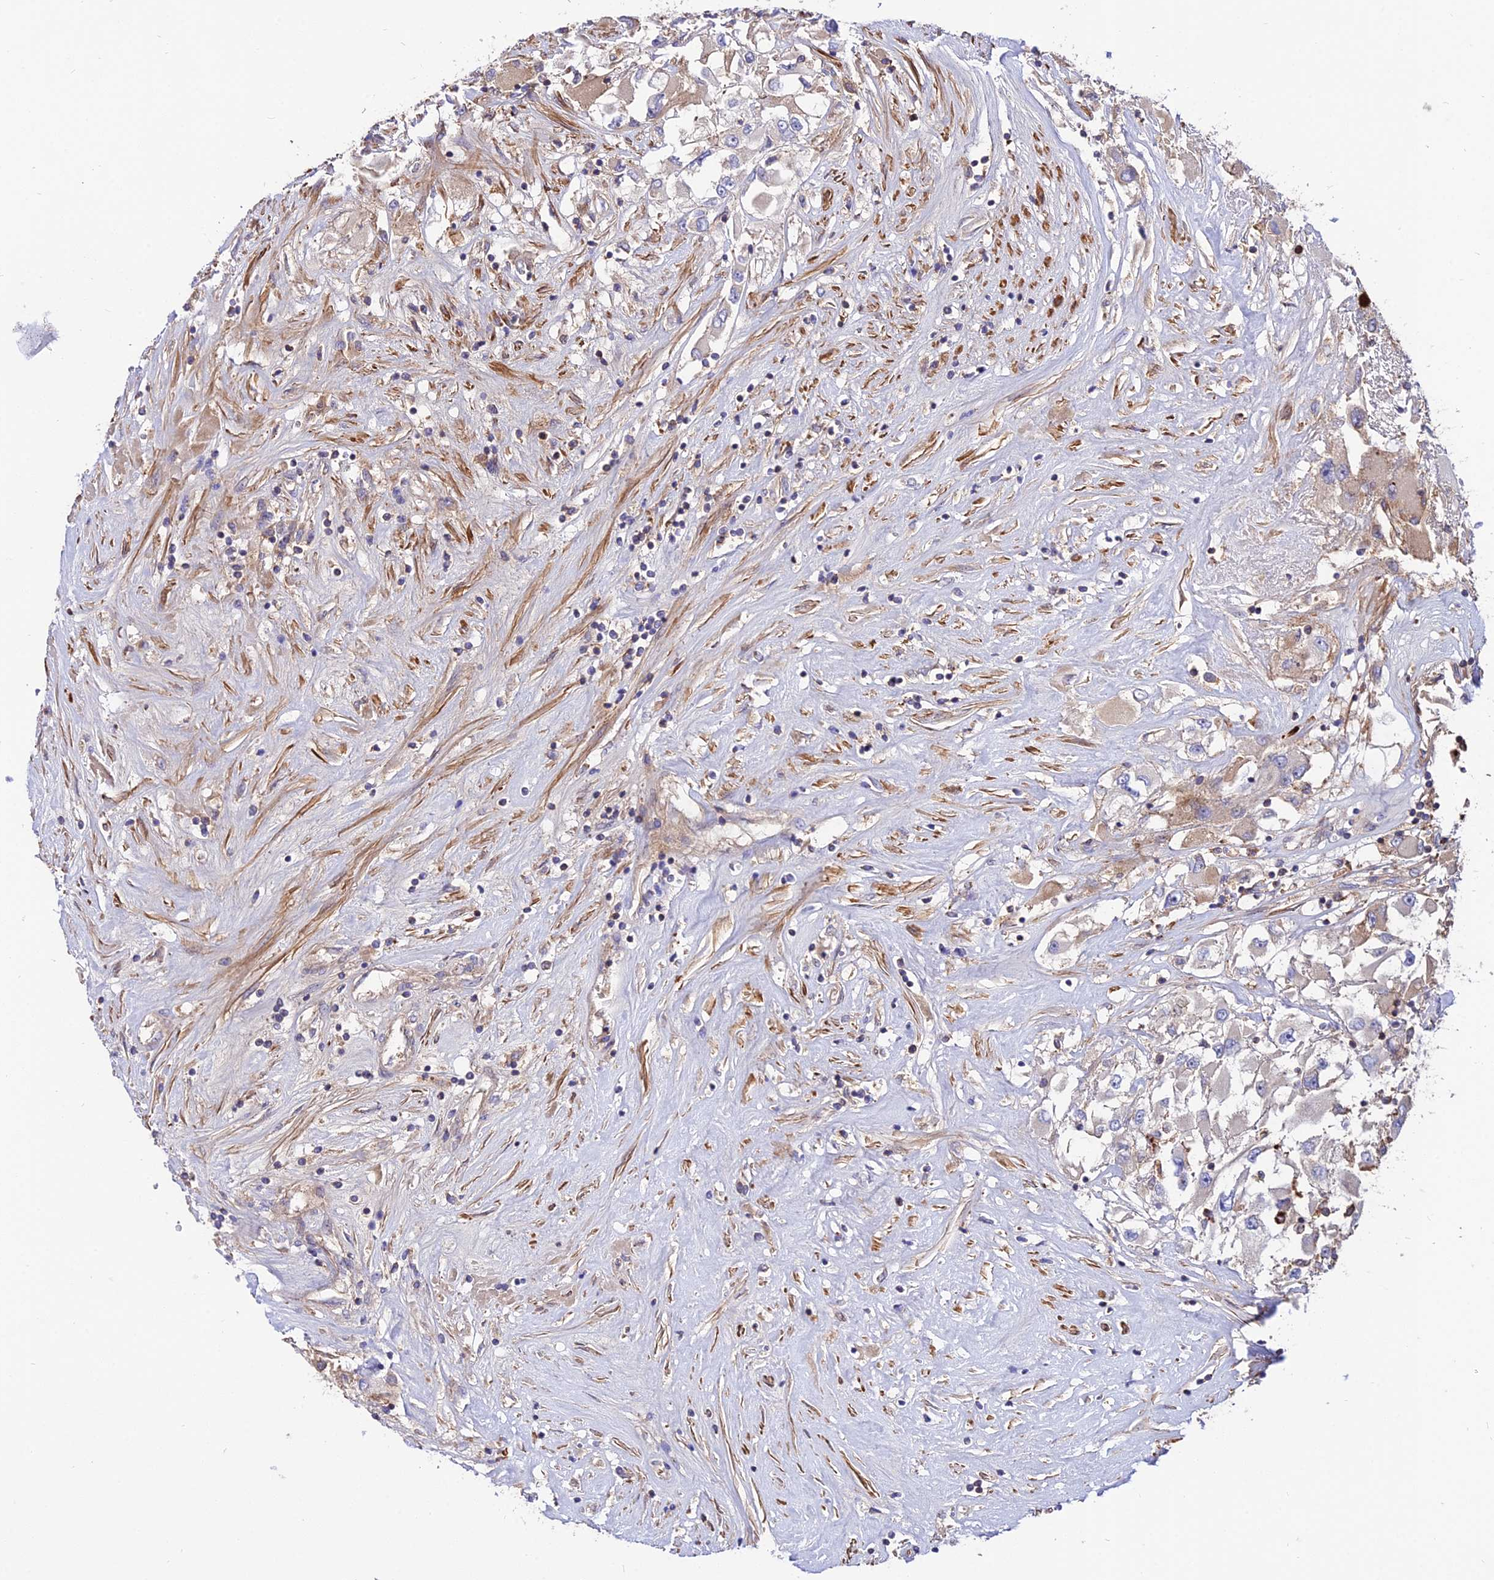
{"staining": {"intensity": "weak", "quantity": "<25%", "location": "cytoplasmic/membranous"}, "tissue": "renal cancer", "cell_type": "Tumor cells", "image_type": "cancer", "snomed": [{"axis": "morphology", "description": "Adenocarcinoma, NOS"}, {"axis": "topography", "description": "Kidney"}], "caption": "Photomicrograph shows no protein expression in tumor cells of adenocarcinoma (renal) tissue.", "gene": "PYM1", "patient": {"sex": "female", "age": 52}}